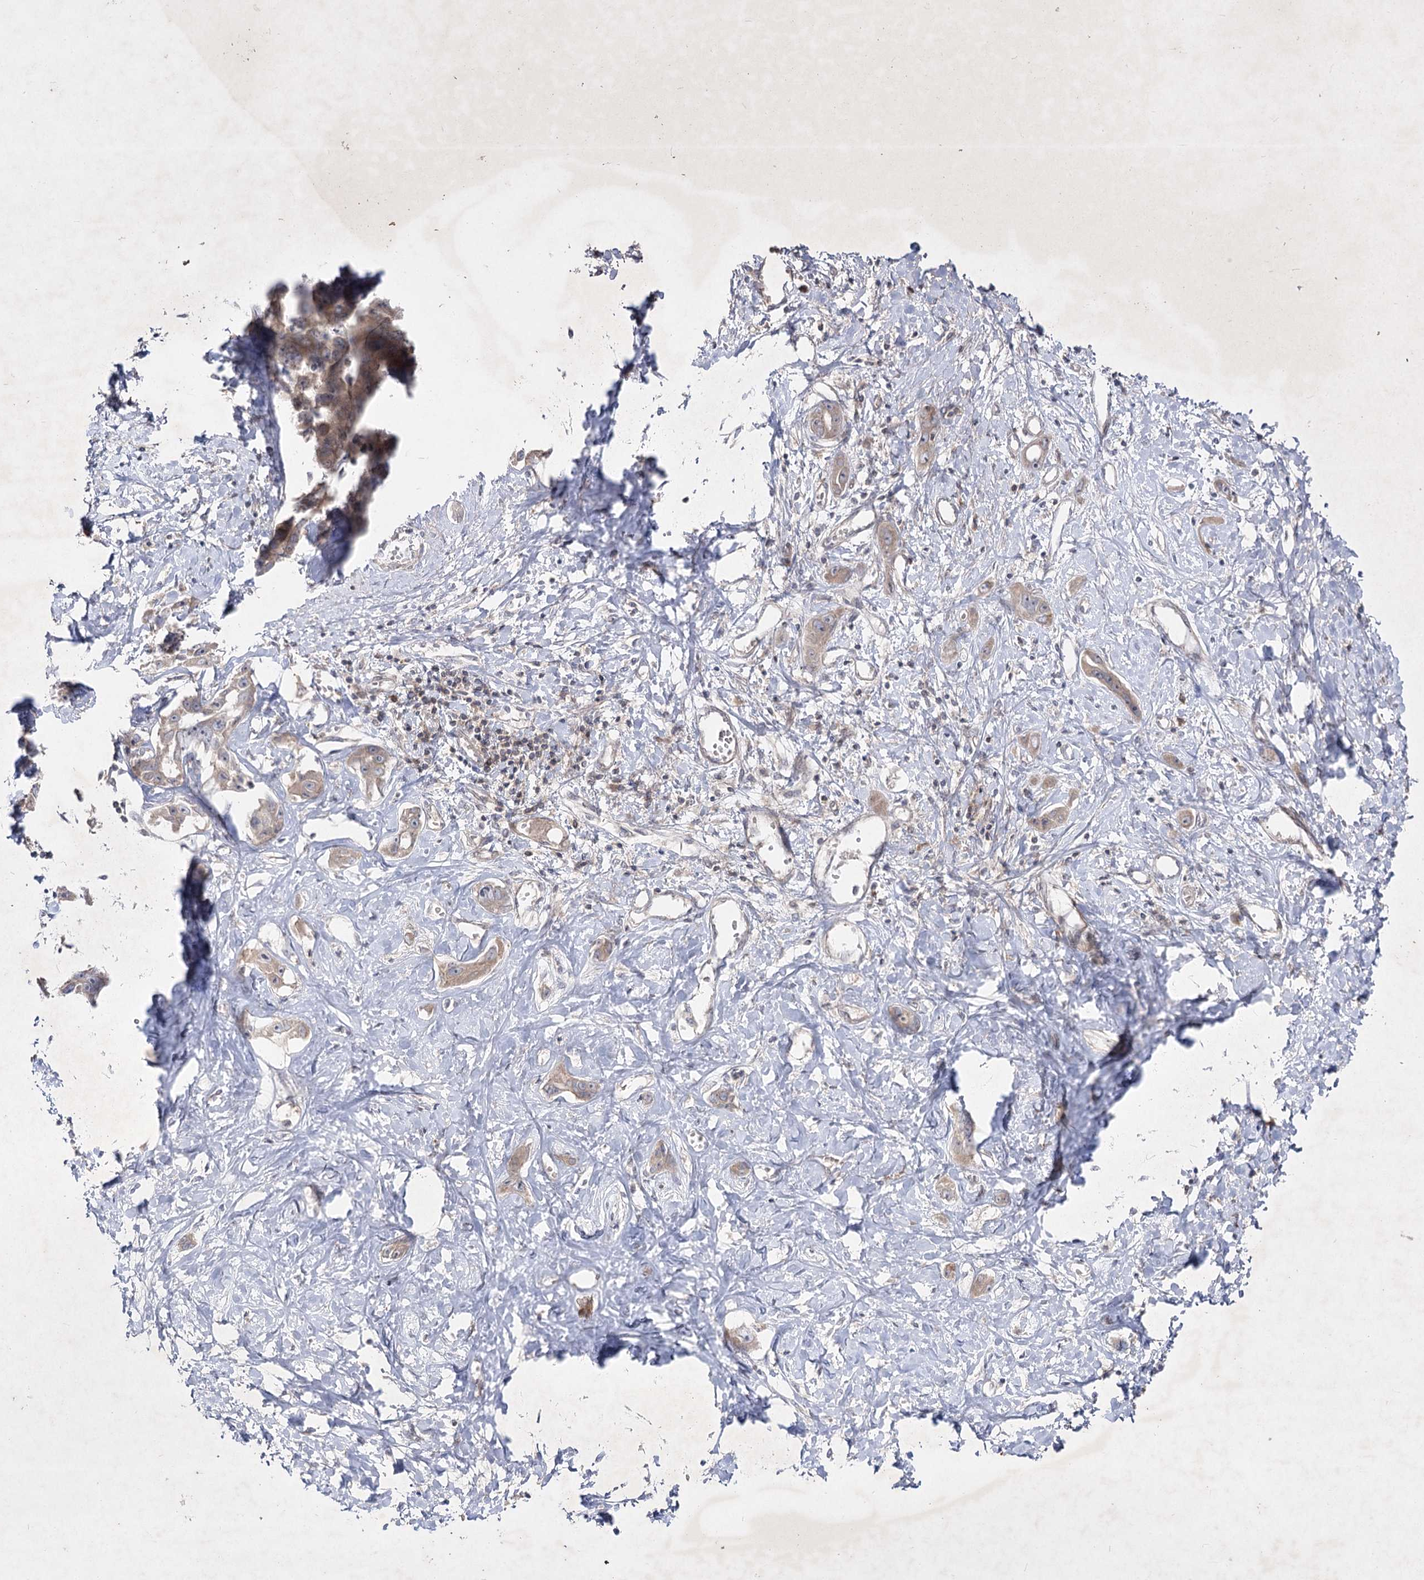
{"staining": {"intensity": "weak", "quantity": "25%-75%", "location": "cytoplasmic/membranous"}, "tissue": "liver cancer", "cell_type": "Tumor cells", "image_type": "cancer", "snomed": [{"axis": "morphology", "description": "Cholangiocarcinoma"}, {"axis": "topography", "description": "Liver"}], "caption": "Human liver cancer stained for a protein (brown) shows weak cytoplasmic/membranous positive expression in about 25%-75% of tumor cells.", "gene": "CIB2", "patient": {"sex": "male", "age": 59}}